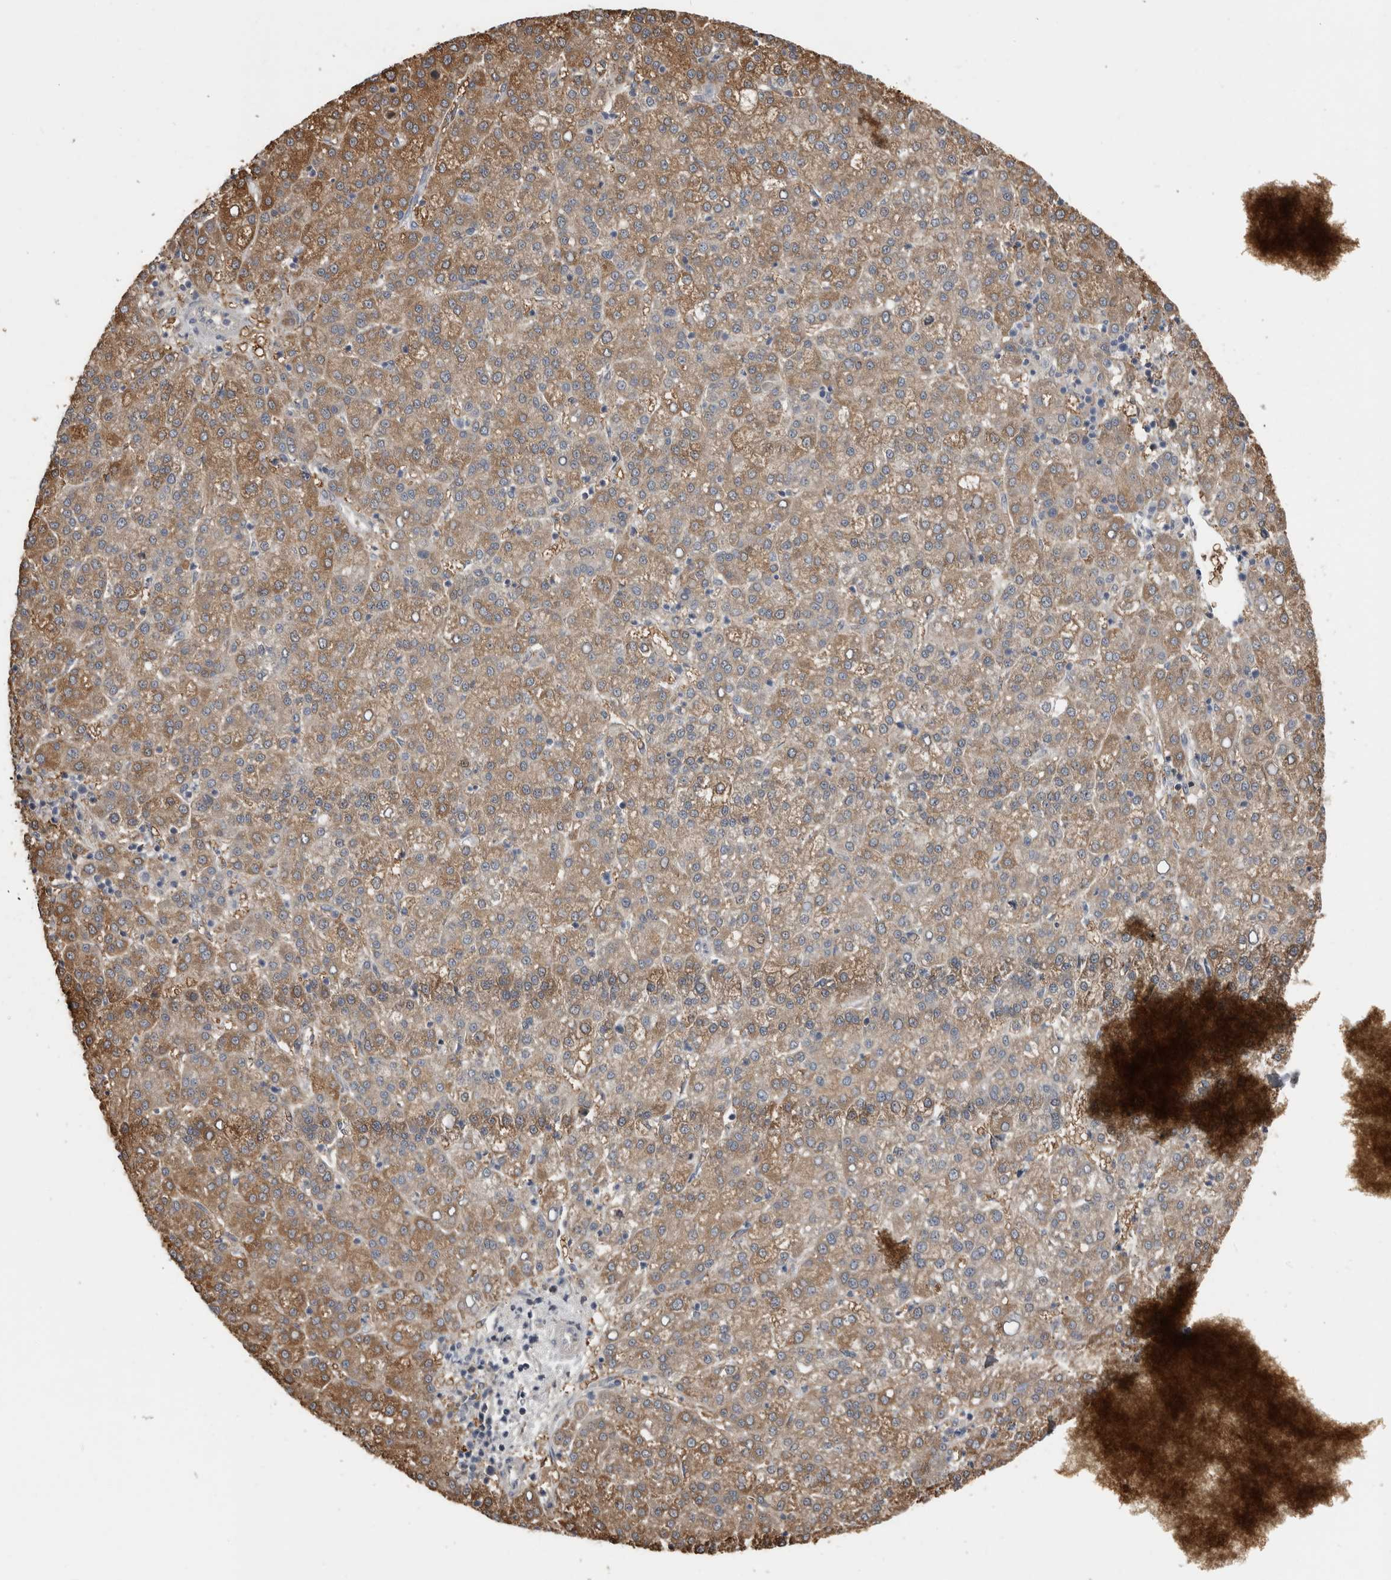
{"staining": {"intensity": "moderate", "quantity": ">75%", "location": "cytoplasmic/membranous"}, "tissue": "liver cancer", "cell_type": "Tumor cells", "image_type": "cancer", "snomed": [{"axis": "morphology", "description": "Carcinoma, Hepatocellular, NOS"}, {"axis": "topography", "description": "Liver"}], "caption": "Tumor cells reveal medium levels of moderate cytoplasmic/membranous positivity in about >75% of cells in human liver cancer.", "gene": "KCNJ8", "patient": {"sex": "female", "age": 58}}